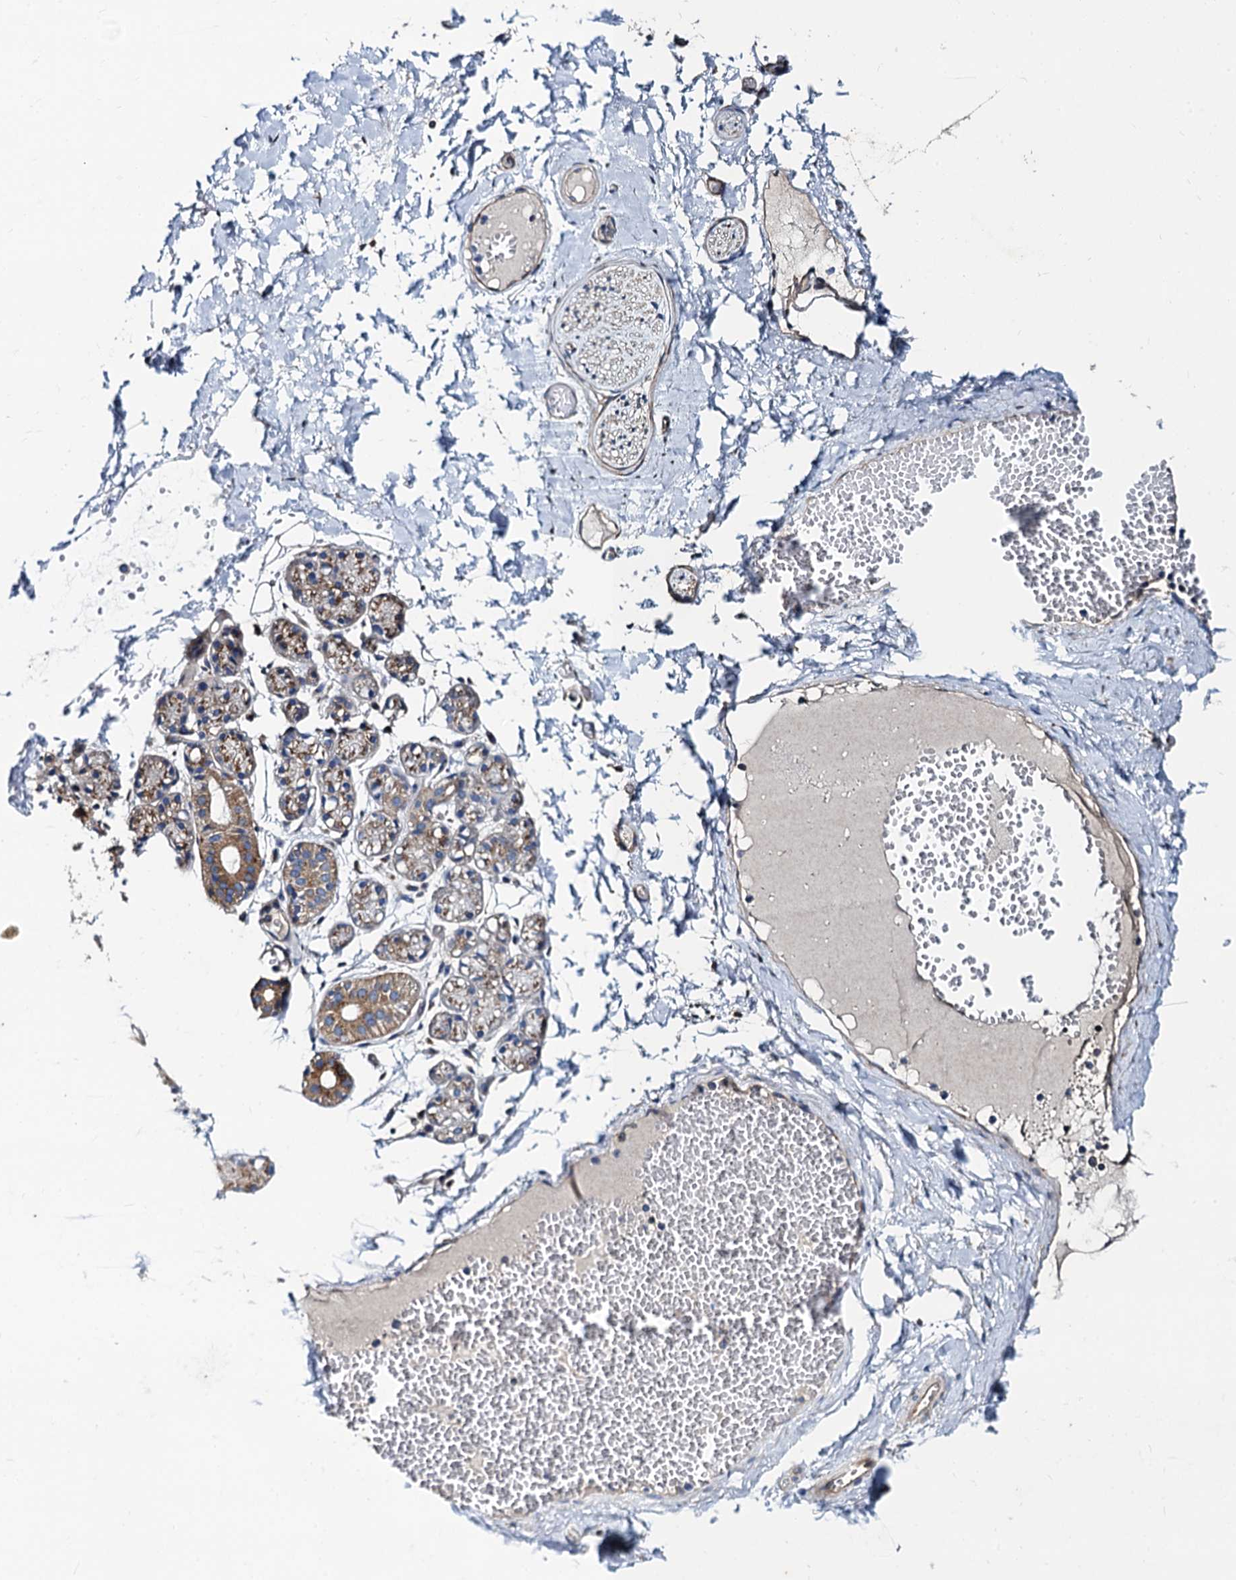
{"staining": {"intensity": "moderate", "quantity": "<25%", "location": "cytoplasmic/membranous"}, "tissue": "salivary gland", "cell_type": "Glandular cells", "image_type": "normal", "snomed": [{"axis": "morphology", "description": "Normal tissue, NOS"}, {"axis": "topography", "description": "Salivary gland"}], "caption": "Immunohistochemistry (IHC) photomicrograph of normal human salivary gland stained for a protein (brown), which reveals low levels of moderate cytoplasmic/membranous staining in approximately <25% of glandular cells.", "gene": "NGRN", "patient": {"sex": "male", "age": 63}}